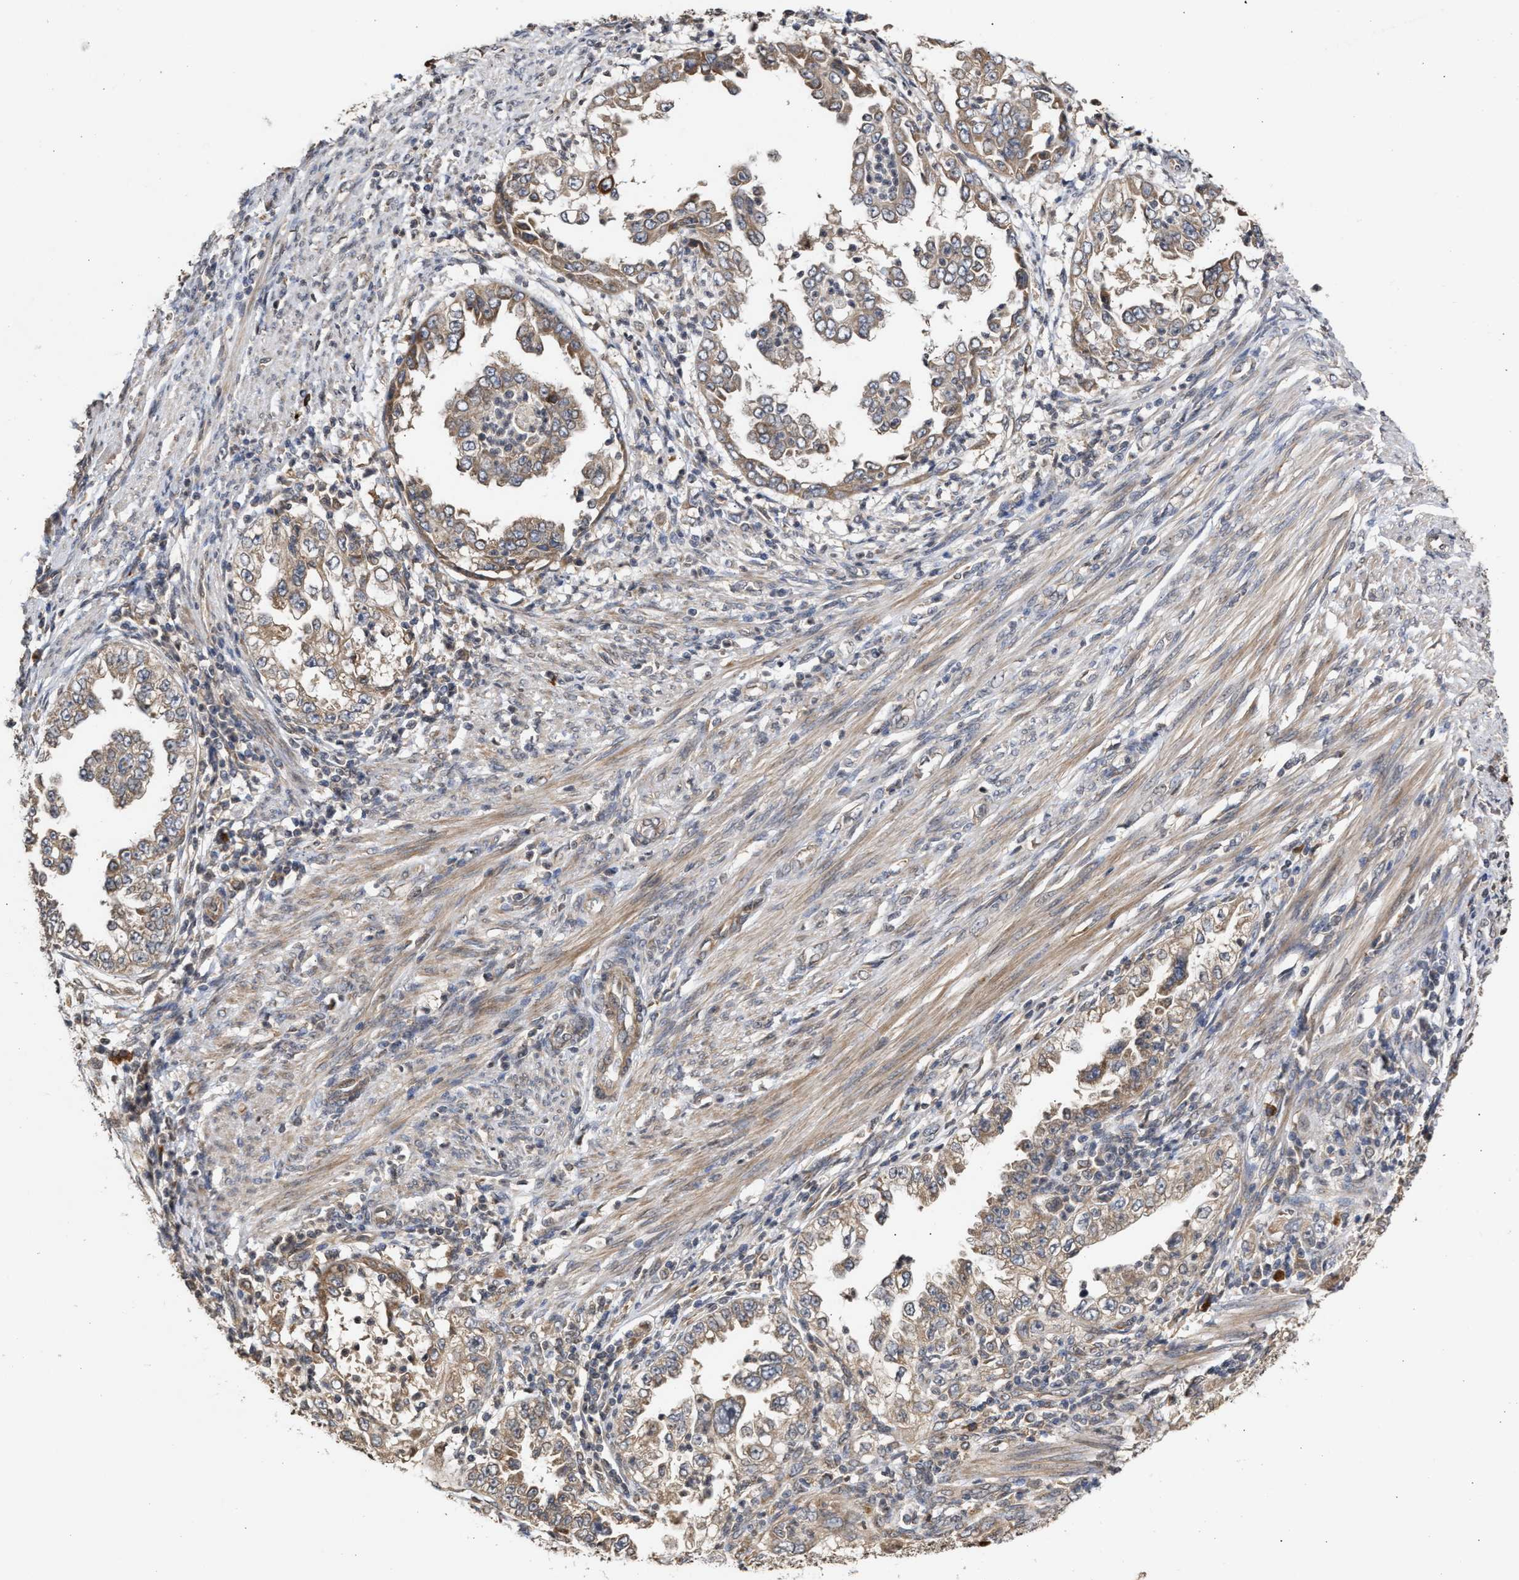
{"staining": {"intensity": "weak", "quantity": "25%-75%", "location": "cytoplasmic/membranous"}, "tissue": "endometrial cancer", "cell_type": "Tumor cells", "image_type": "cancer", "snomed": [{"axis": "morphology", "description": "Adenocarcinoma, NOS"}, {"axis": "topography", "description": "Endometrium"}], "caption": "This image exhibits immunohistochemistry (IHC) staining of endometrial cancer, with low weak cytoplasmic/membranous staining in approximately 25%-75% of tumor cells.", "gene": "SAR1A", "patient": {"sex": "female", "age": 85}}